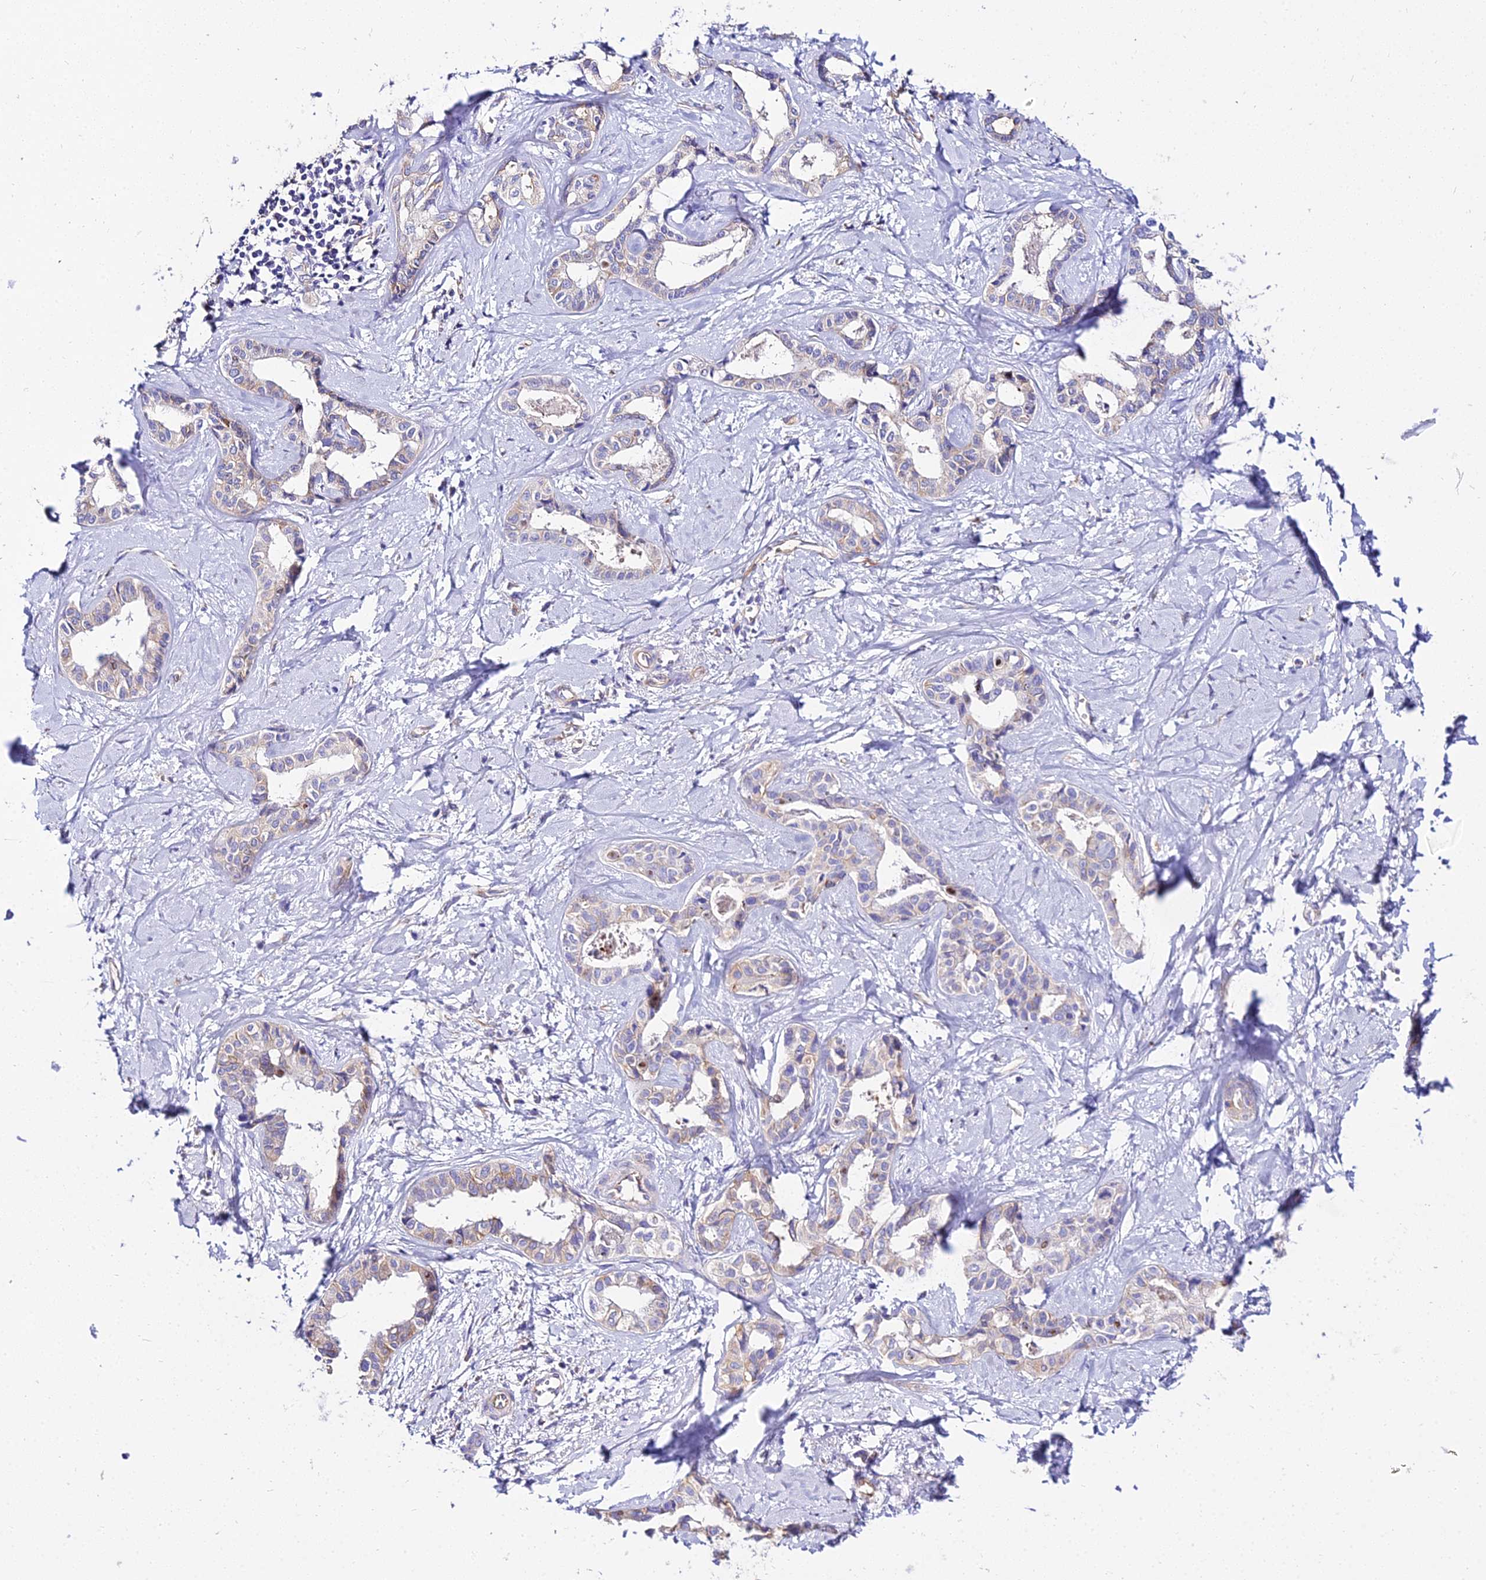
{"staining": {"intensity": "moderate", "quantity": "<25%", "location": "cytoplasmic/membranous"}, "tissue": "liver cancer", "cell_type": "Tumor cells", "image_type": "cancer", "snomed": [{"axis": "morphology", "description": "Cholangiocarcinoma"}, {"axis": "topography", "description": "Liver"}], "caption": "About <25% of tumor cells in liver cancer (cholangiocarcinoma) display moderate cytoplasmic/membranous protein expression as visualized by brown immunohistochemical staining.", "gene": "TUBA3D", "patient": {"sex": "female", "age": 77}}